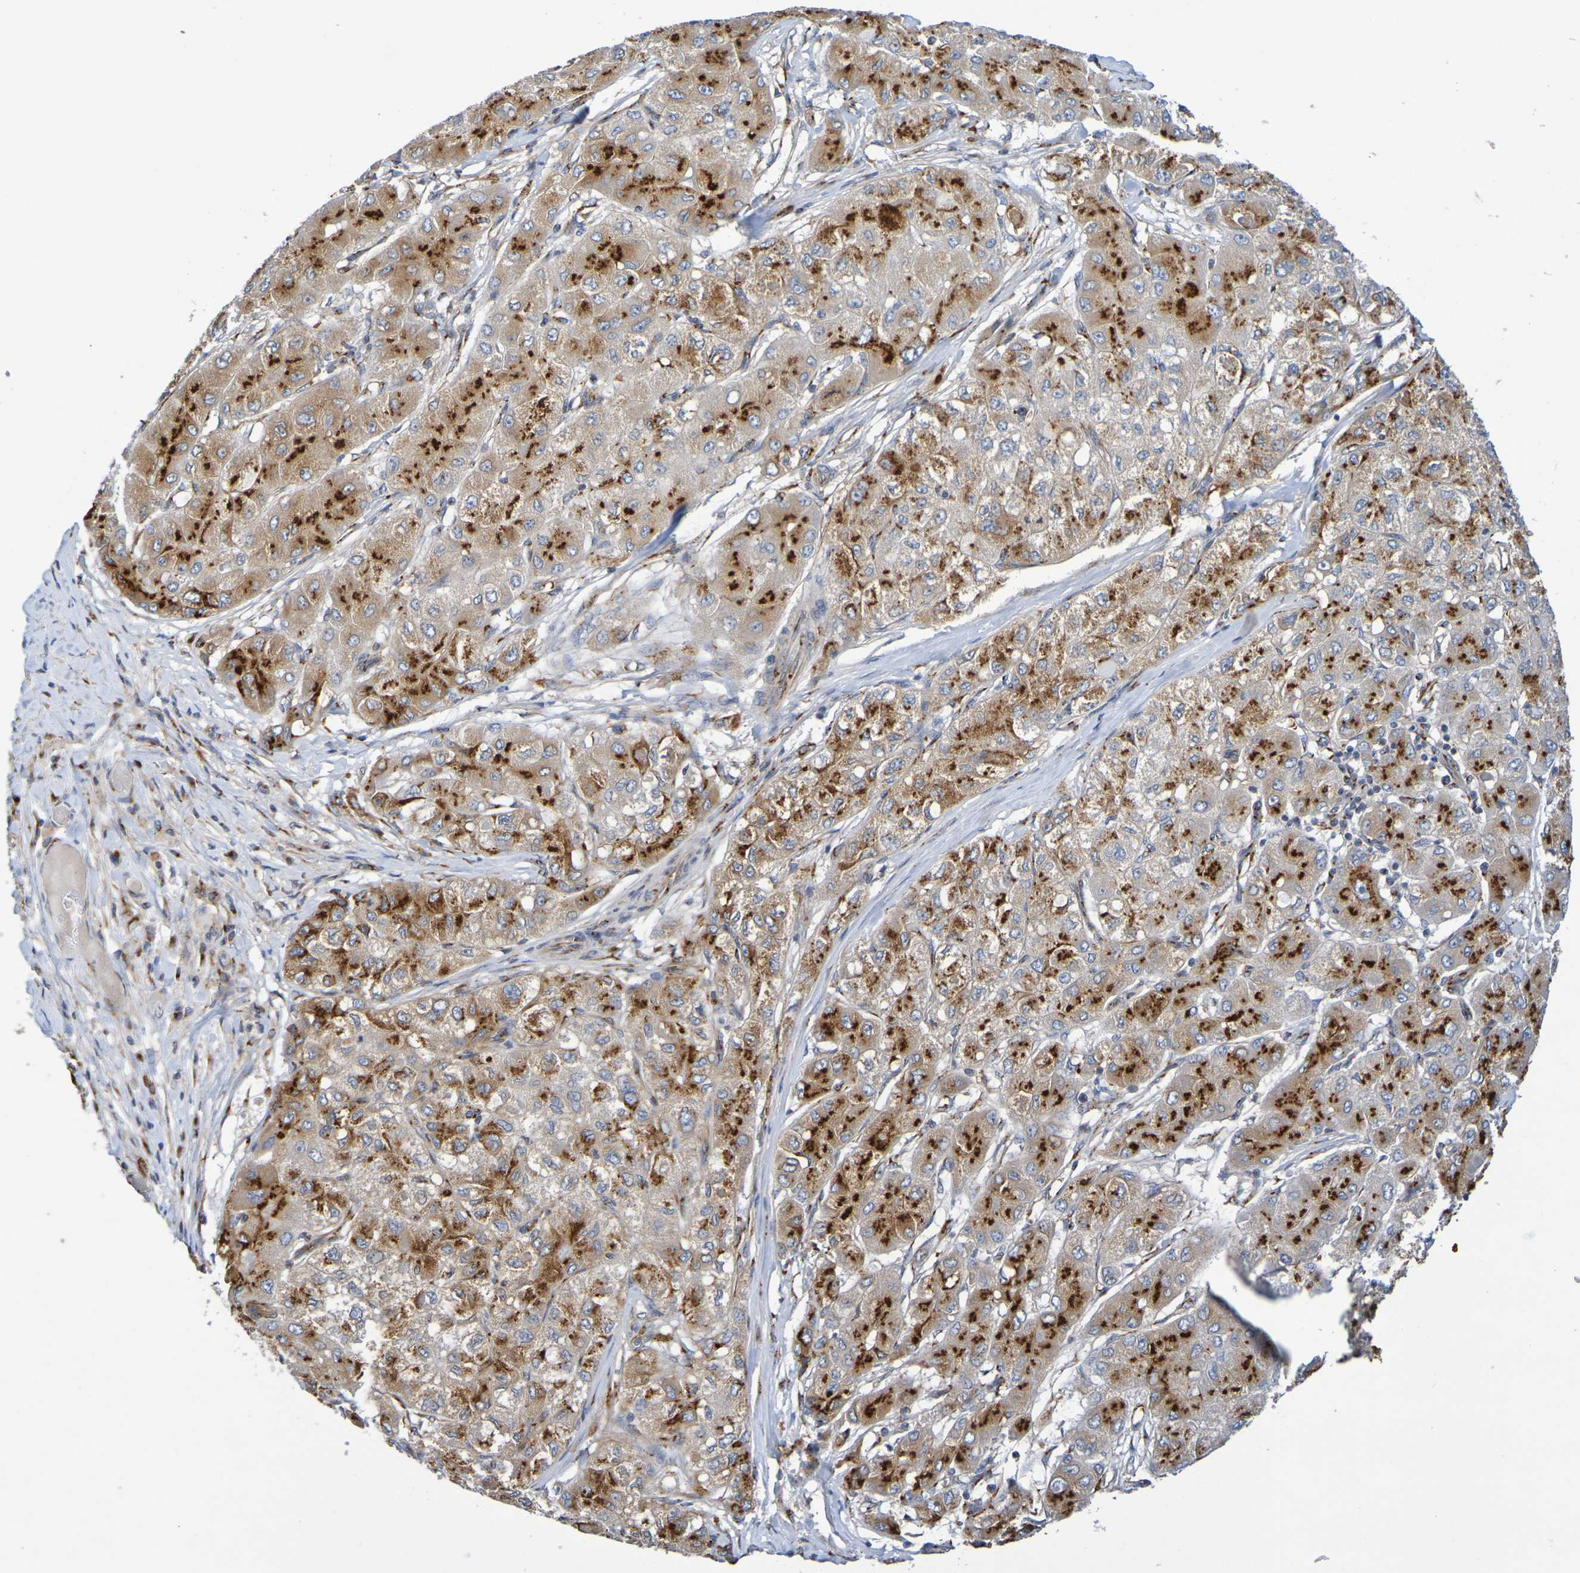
{"staining": {"intensity": "moderate", "quantity": ">75%", "location": "cytoplasmic/membranous"}, "tissue": "liver cancer", "cell_type": "Tumor cells", "image_type": "cancer", "snomed": [{"axis": "morphology", "description": "Carcinoma, Hepatocellular, NOS"}, {"axis": "topography", "description": "Liver"}], "caption": "Immunohistochemical staining of liver cancer displays medium levels of moderate cytoplasmic/membranous staining in approximately >75% of tumor cells.", "gene": "DCP2", "patient": {"sex": "male", "age": 80}}